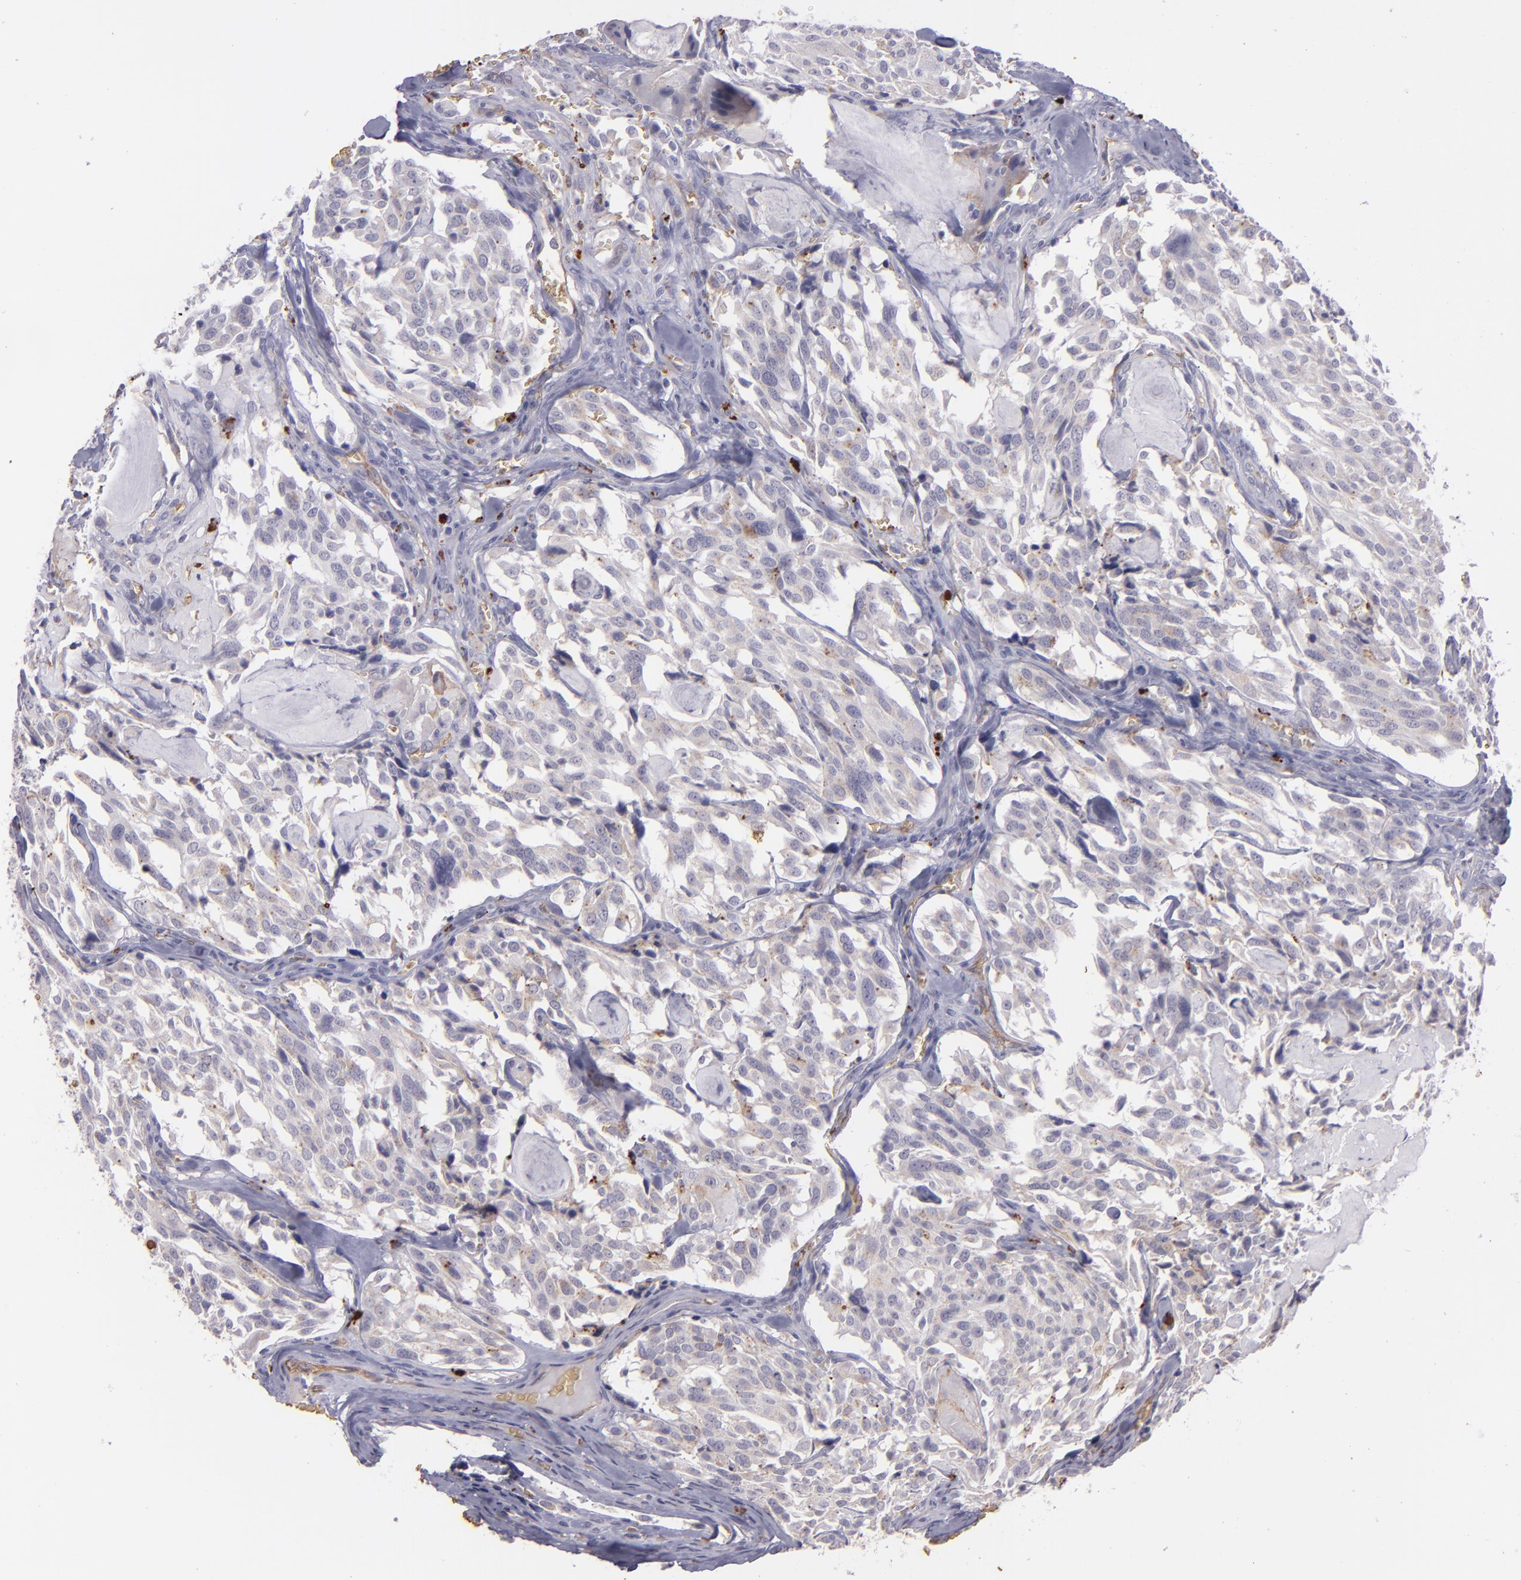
{"staining": {"intensity": "negative", "quantity": "none", "location": "none"}, "tissue": "thyroid cancer", "cell_type": "Tumor cells", "image_type": "cancer", "snomed": [{"axis": "morphology", "description": "Carcinoma, NOS"}, {"axis": "morphology", "description": "Carcinoid, malignant, NOS"}, {"axis": "topography", "description": "Thyroid gland"}], "caption": "Thyroid carcinoma was stained to show a protein in brown. There is no significant staining in tumor cells.", "gene": "ACE", "patient": {"sex": "male", "age": 33}}